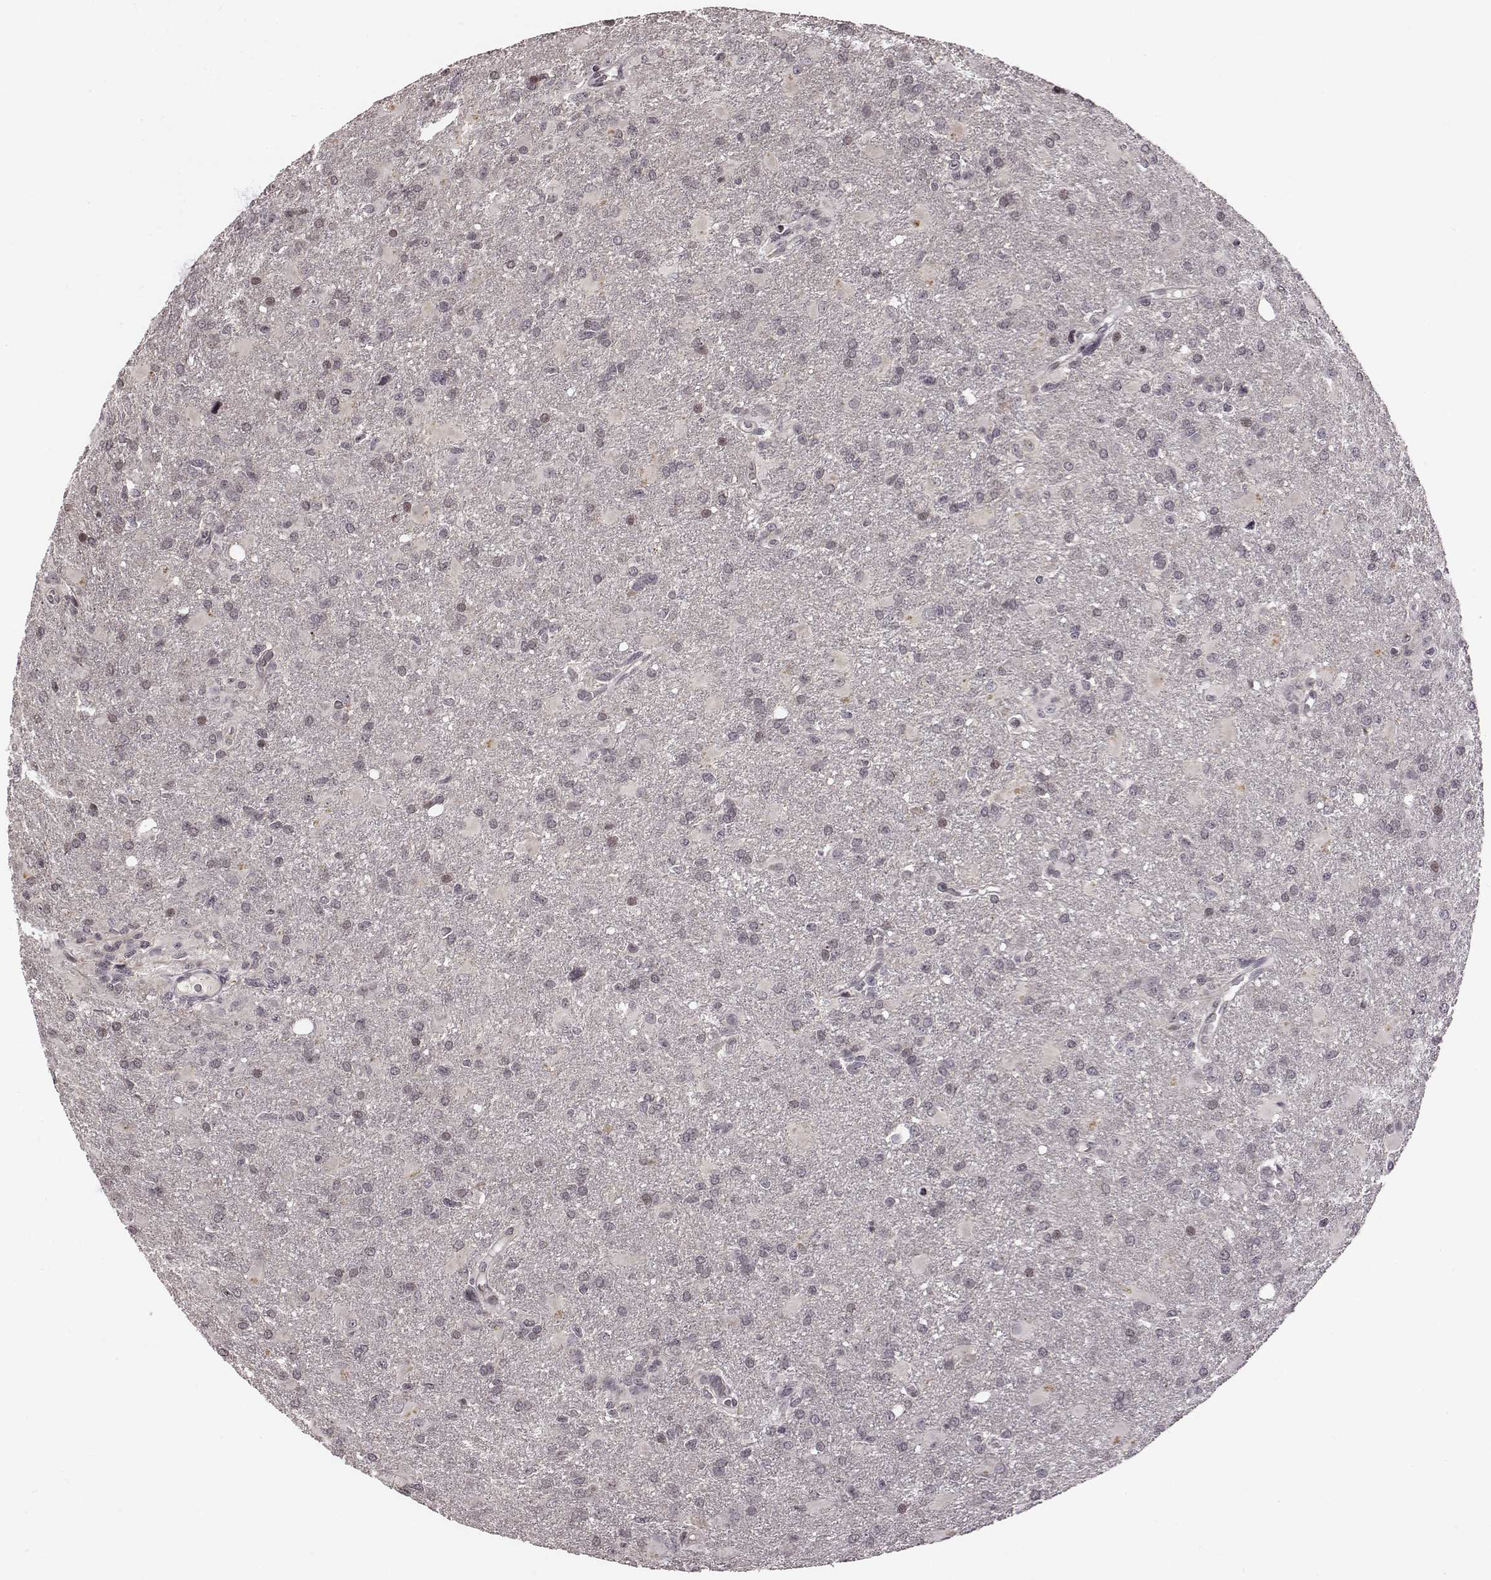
{"staining": {"intensity": "negative", "quantity": "none", "location": "none"}, "tissue": "glioma", "cell_type": "Tumor cells", "image_type": "cancer", "snomed": [{"axis": "morphology", "description": "Glioma, malignant, High grade"}, {"axis": "topography", "description": "Brain"}], "caption": "IHC of glioma demonstrates no positivity in tumor cells.", "gene": "GRM4", "patient": {"sex": "male", "age": 68}}